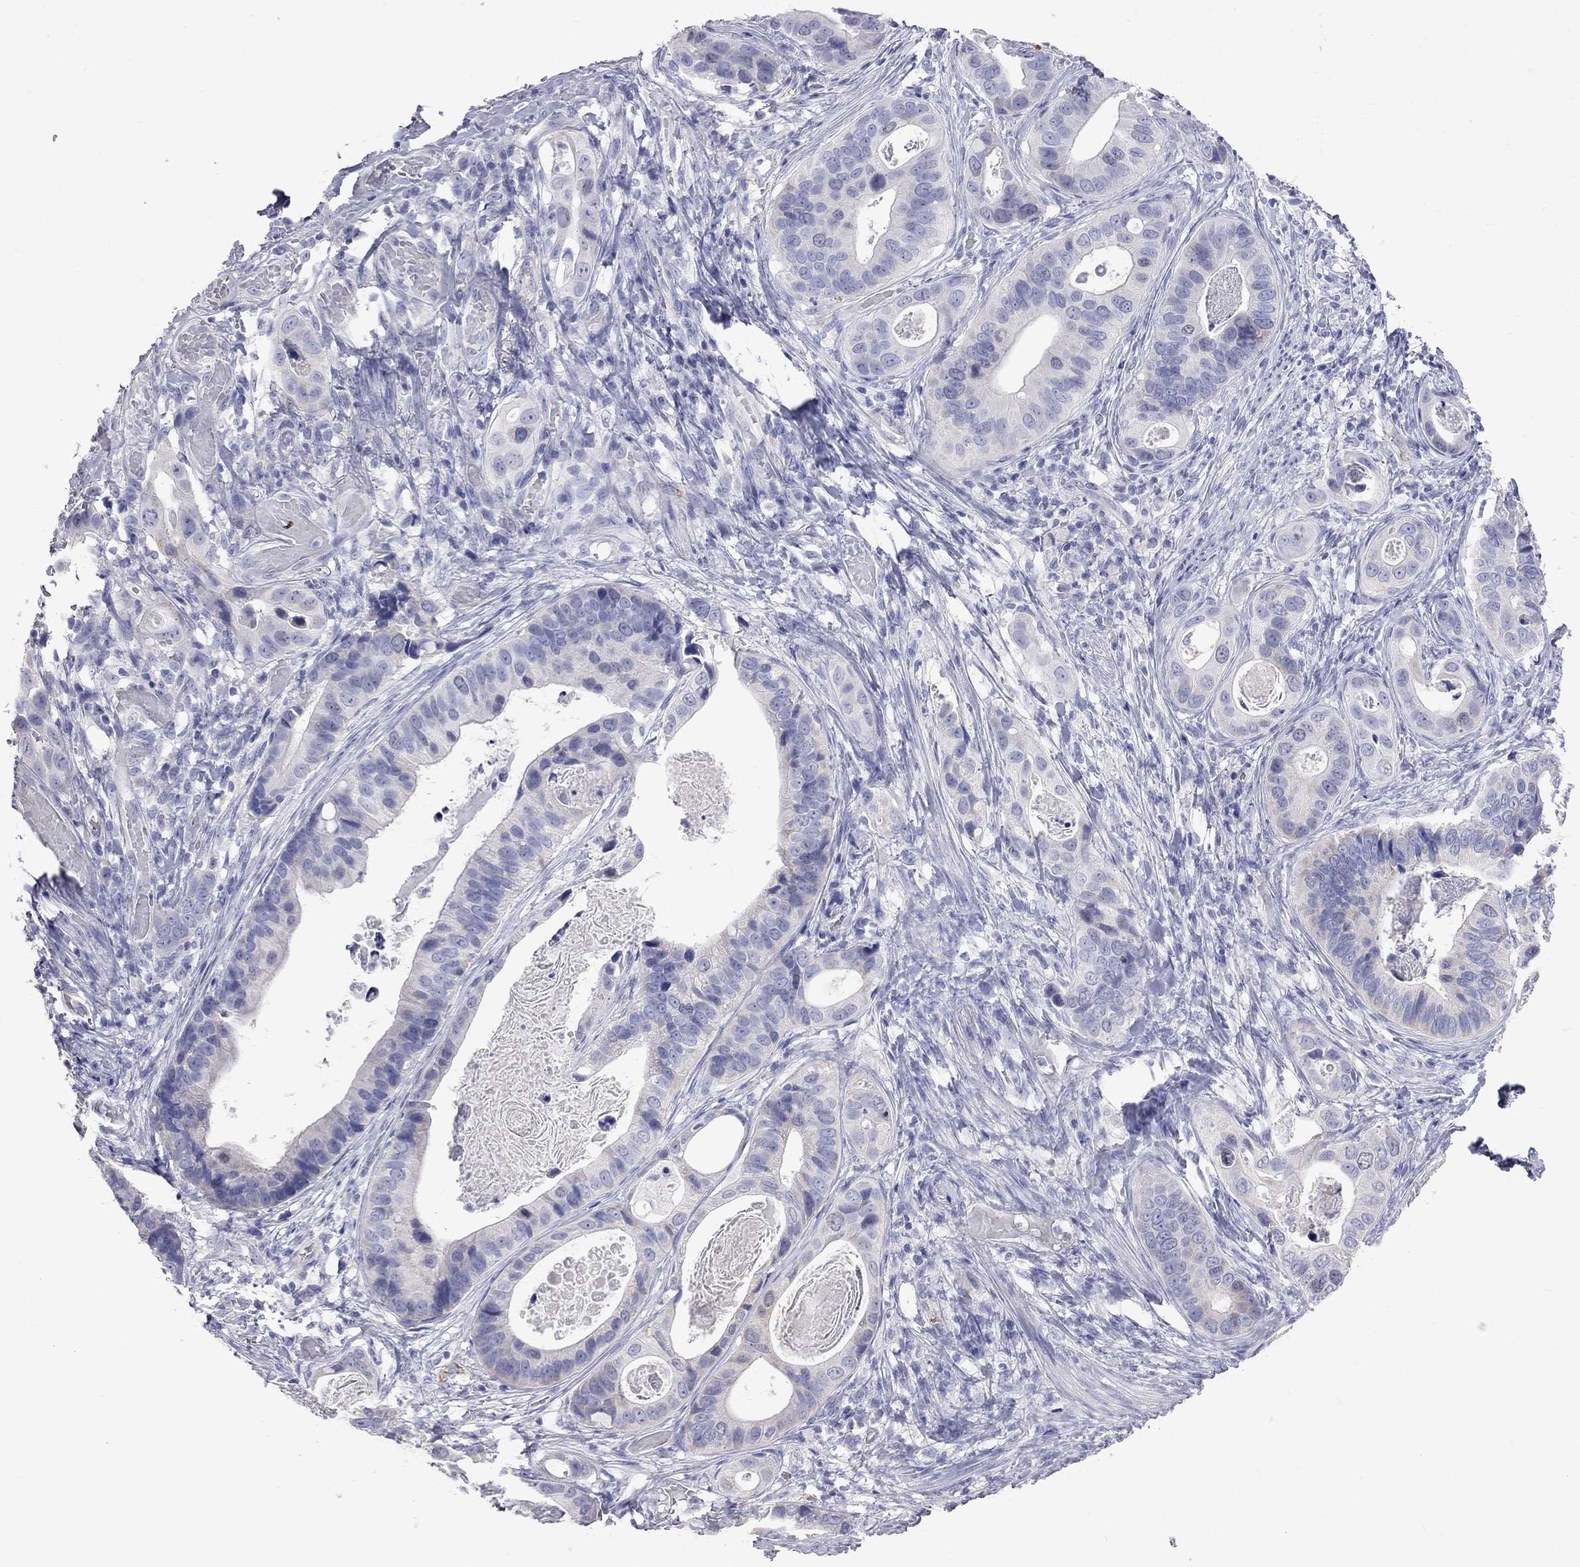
{"staining": {"intensity": "negative", "quantity": "none", "location": "none"}, "tissue": "stomach cancer", "cell_type": "Tumor cells", "image_type": "cancer", "snomed": [{"axis": "morphology", "description": "Adenocarcinoma, NOS"}, {"axis": "topography", "description": "Stomach"}], "caption": "IHC micrograph of human stomach cancer stained for a protein (brown), which reveals no expression in tumor cells. (DAB (3,3'-diaminobenzidine) immunohistochemistry (IHC), high magnification).", "gene": "KCND2", "patient": {"sex": "male", "age": 84}}